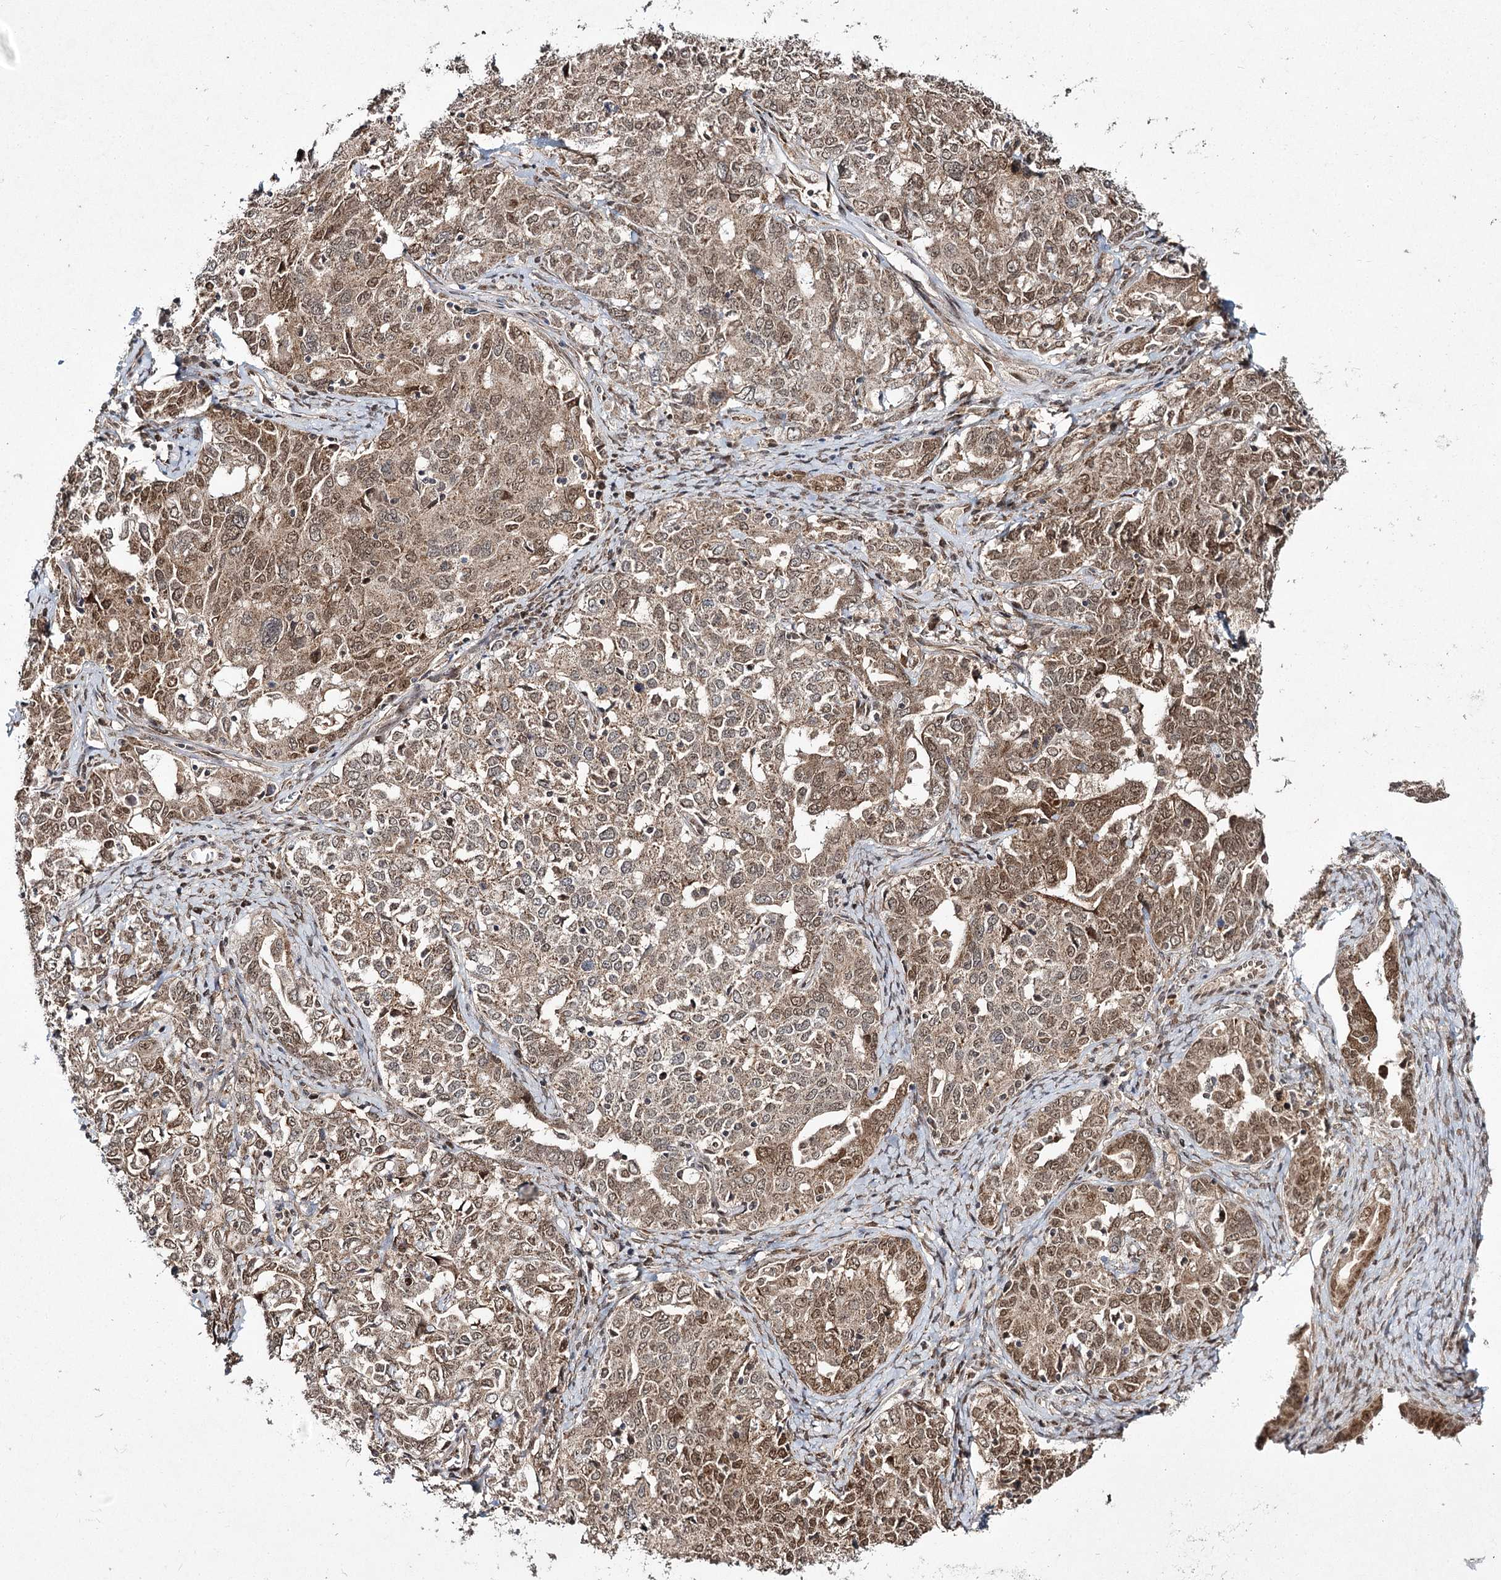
{"staining": {"intensity": "moderate", "quantity": ">75%", "location": "cytoplasmic/membranous,nuclear"}, "tissue": "ovarian cancer", "cell_type": "Tumor cells", "image_type": "cancer", "snomed": [{"axis": "morphology", "description": "Carcinoma, endometroid"}, {"axis": "topography", "description": "Ovary"}], "caption": "The immunohistochemical stain highlights moderate cytoplasmic/membranous and nuclear positivity in tumor cells of endometroid carcinoma (ovarian) tissue.", "gene": "TRNT1", "patient": {"sex": "female", "age": 62}}